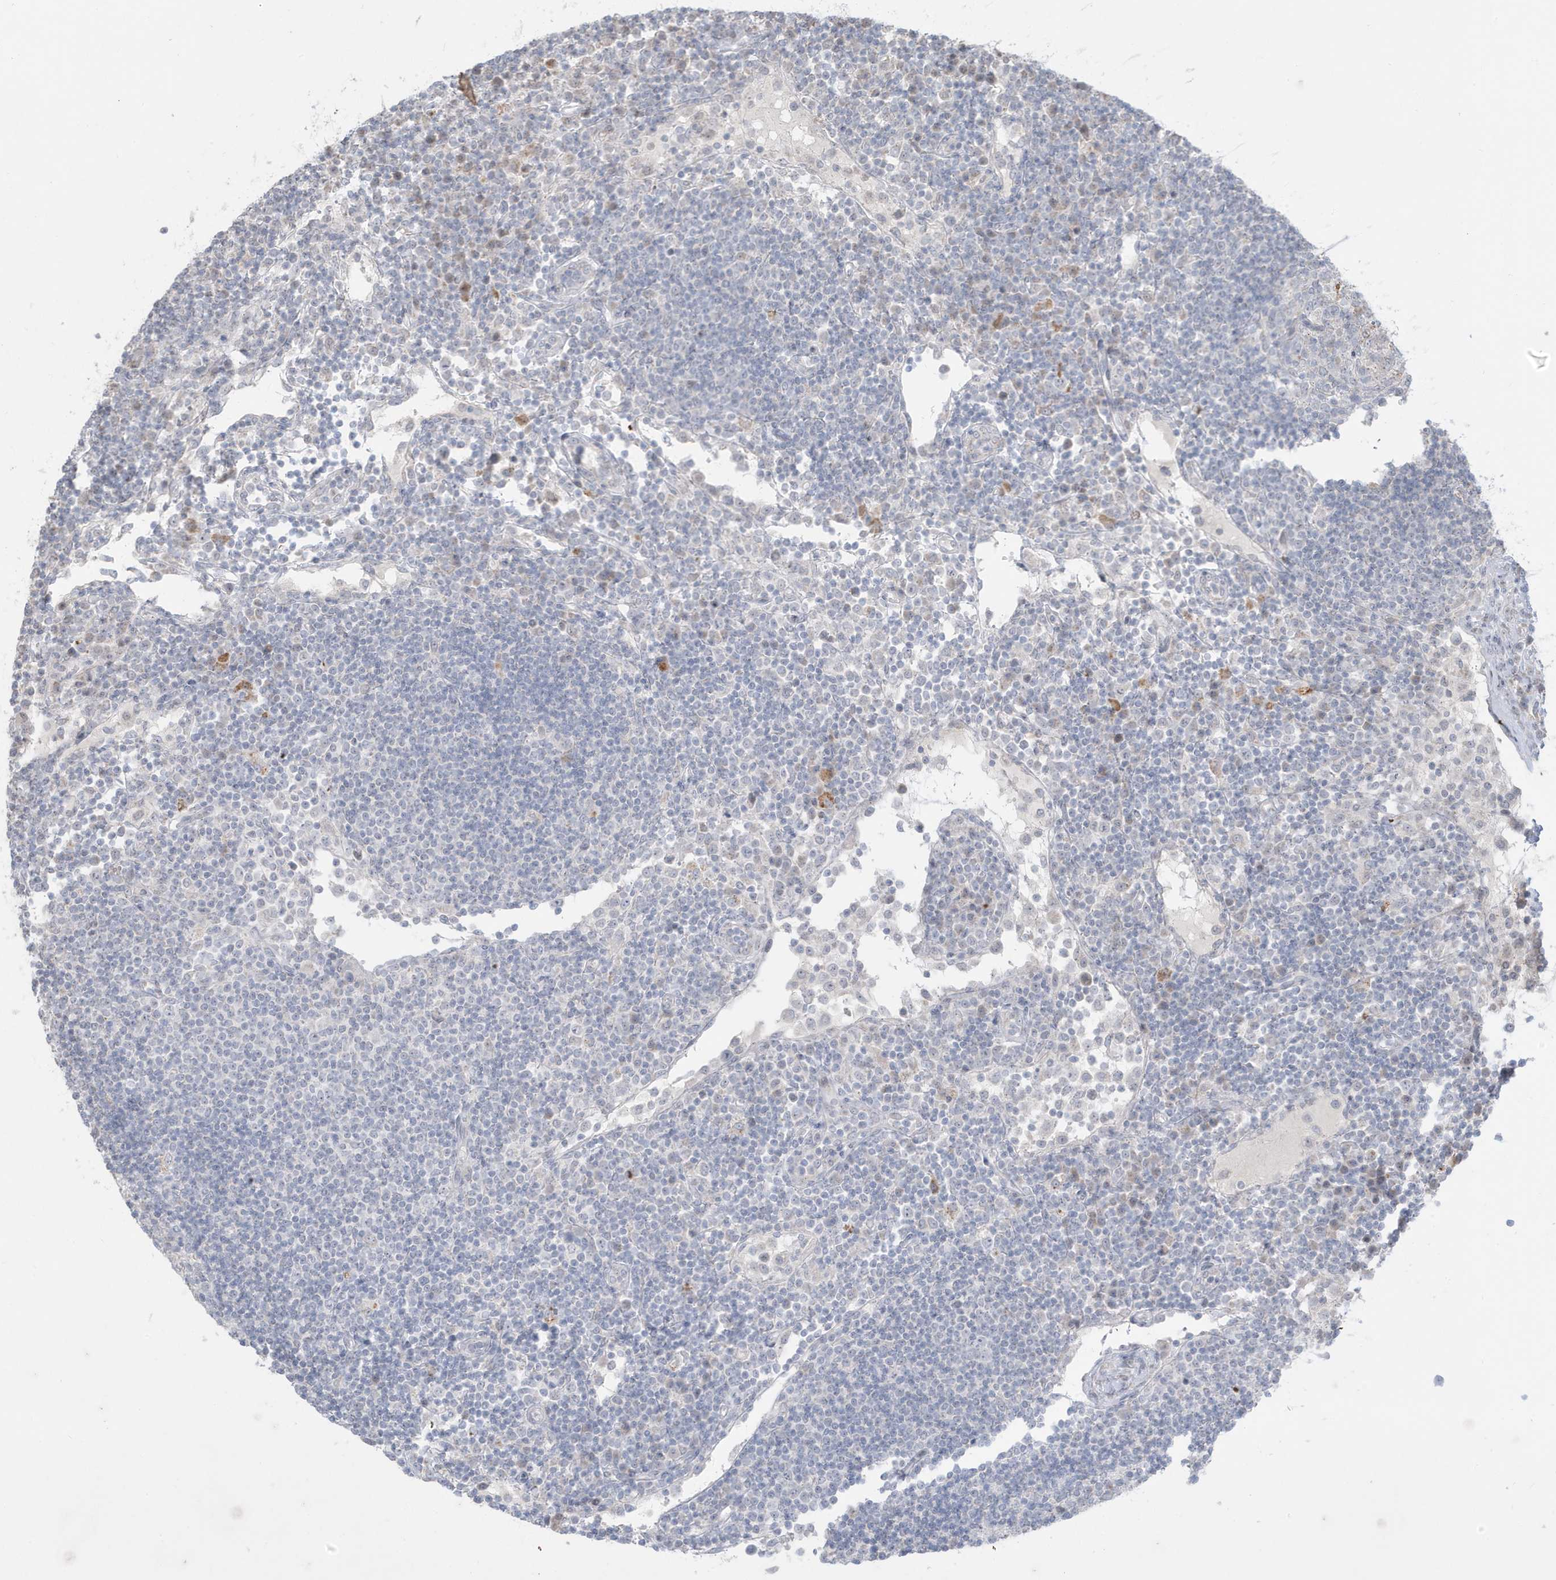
{"staining": {"intensity": "negative", "quantity": "none", "location": "none"}, "tissue": "lymph node", "cell_type": "Germinal center cells", "image_type": "normal", "snomed": [{"axis": "morphology", "description": "Normal tissue, NOS"}, {"axis": "topography", "description": "Lymph node"}], "caption": "IHC image of unremarkable lymph node: lymph node stained with DAB demonstrates no significant protein positivity in germinal center cells.", "gene": "FNDC1", "patient": {"sex": "female", "age": 53}}